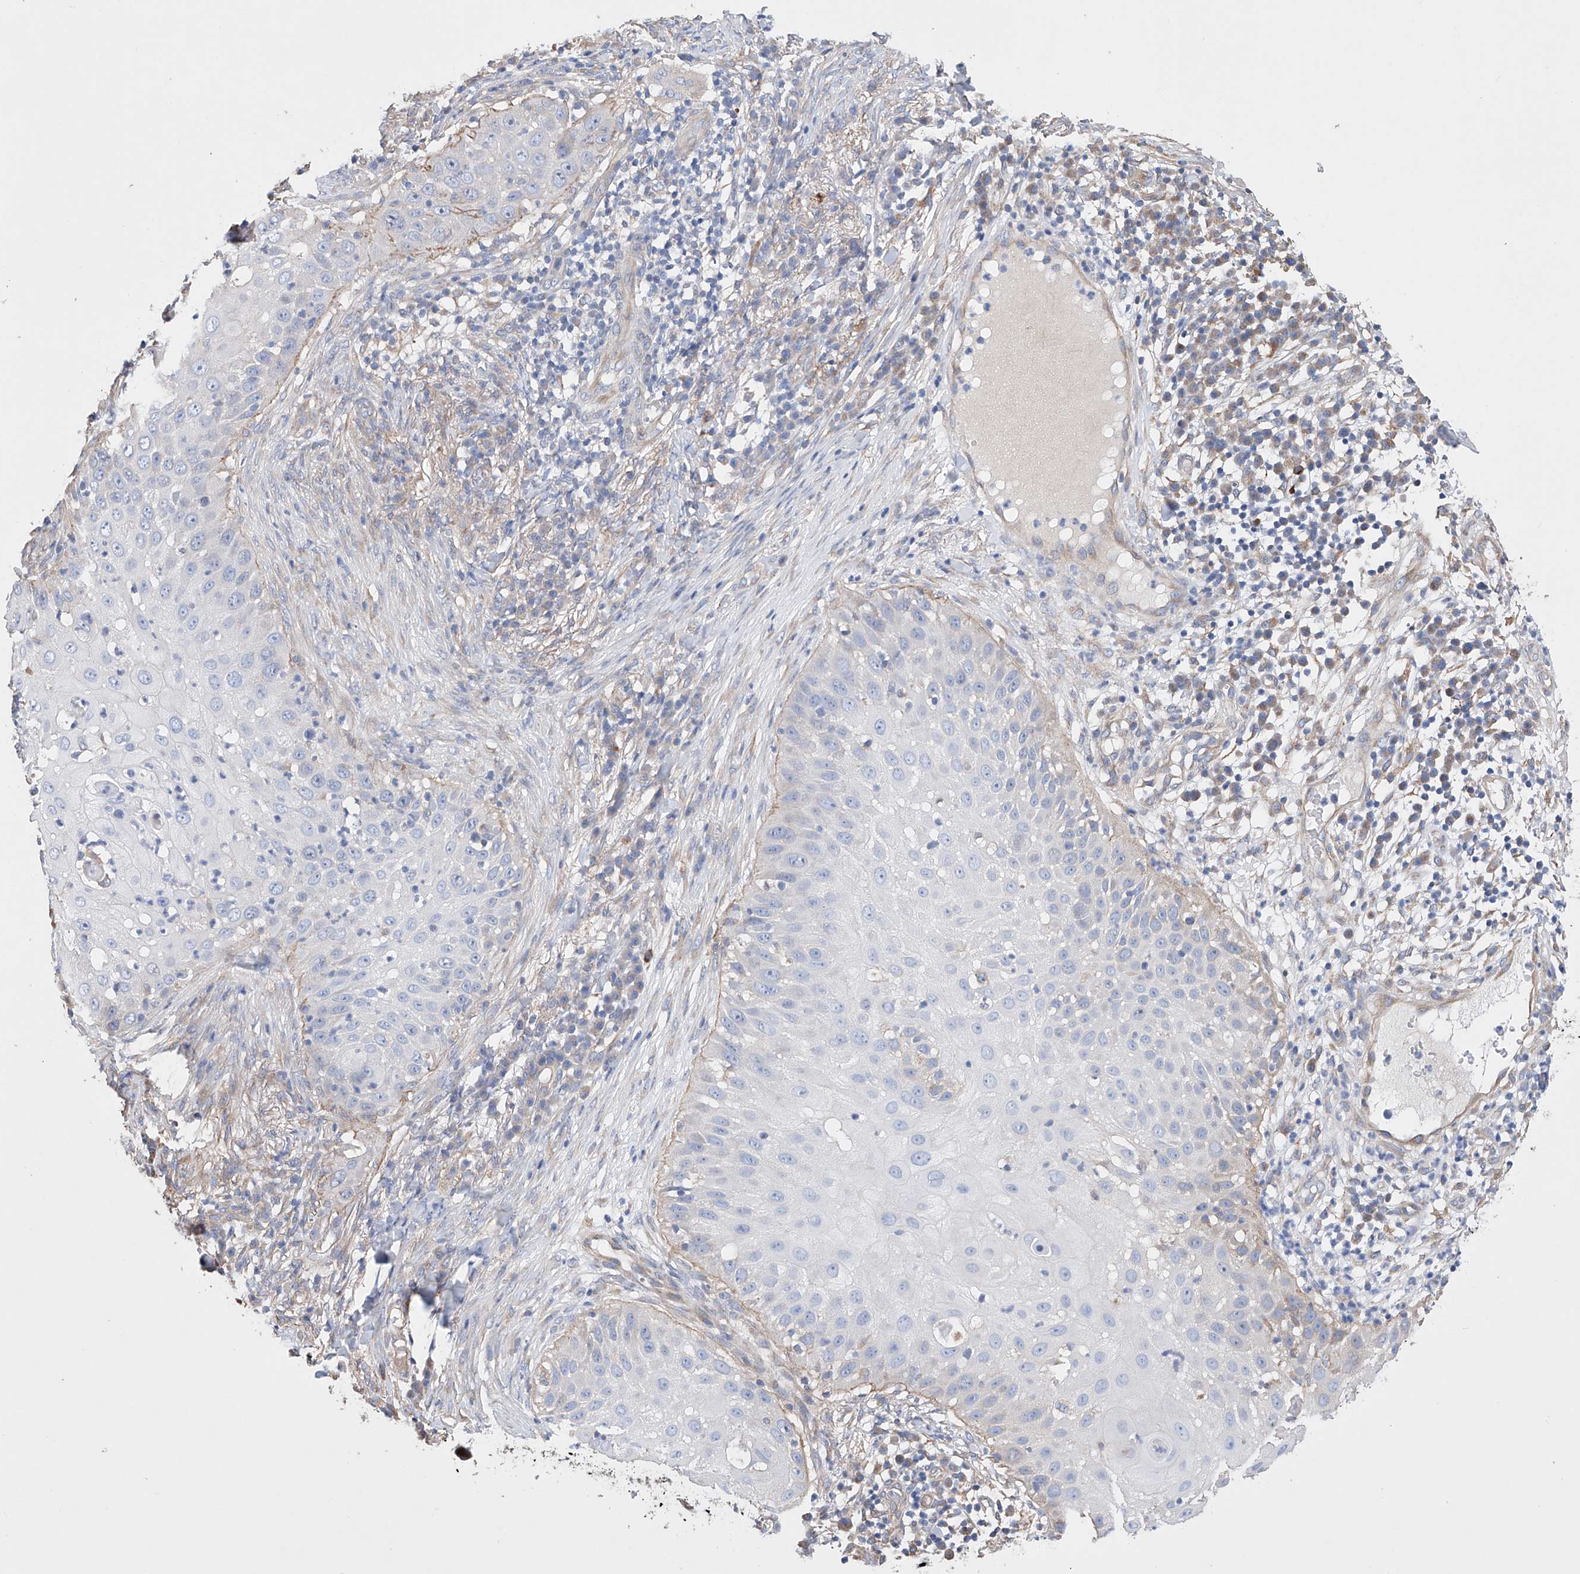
{"staining": {"intensity": "negative", "quantity": "none", "location": "none"}, "tissue": "skin cancer", "cell_type": "Tumor cells", "image_type": "cancer", "snomed": [{"axis": "morphology", "description": "Squamous cell carcinoma, NOS"}, {"axis": "topography", "description": "Skin"}], "caption": "Immunohistochemical staining of skin cancer exhibits no significant positivity in tumor cells.", "gene": "AFG1L", "patient": {"sex": "female", "age": 44}}